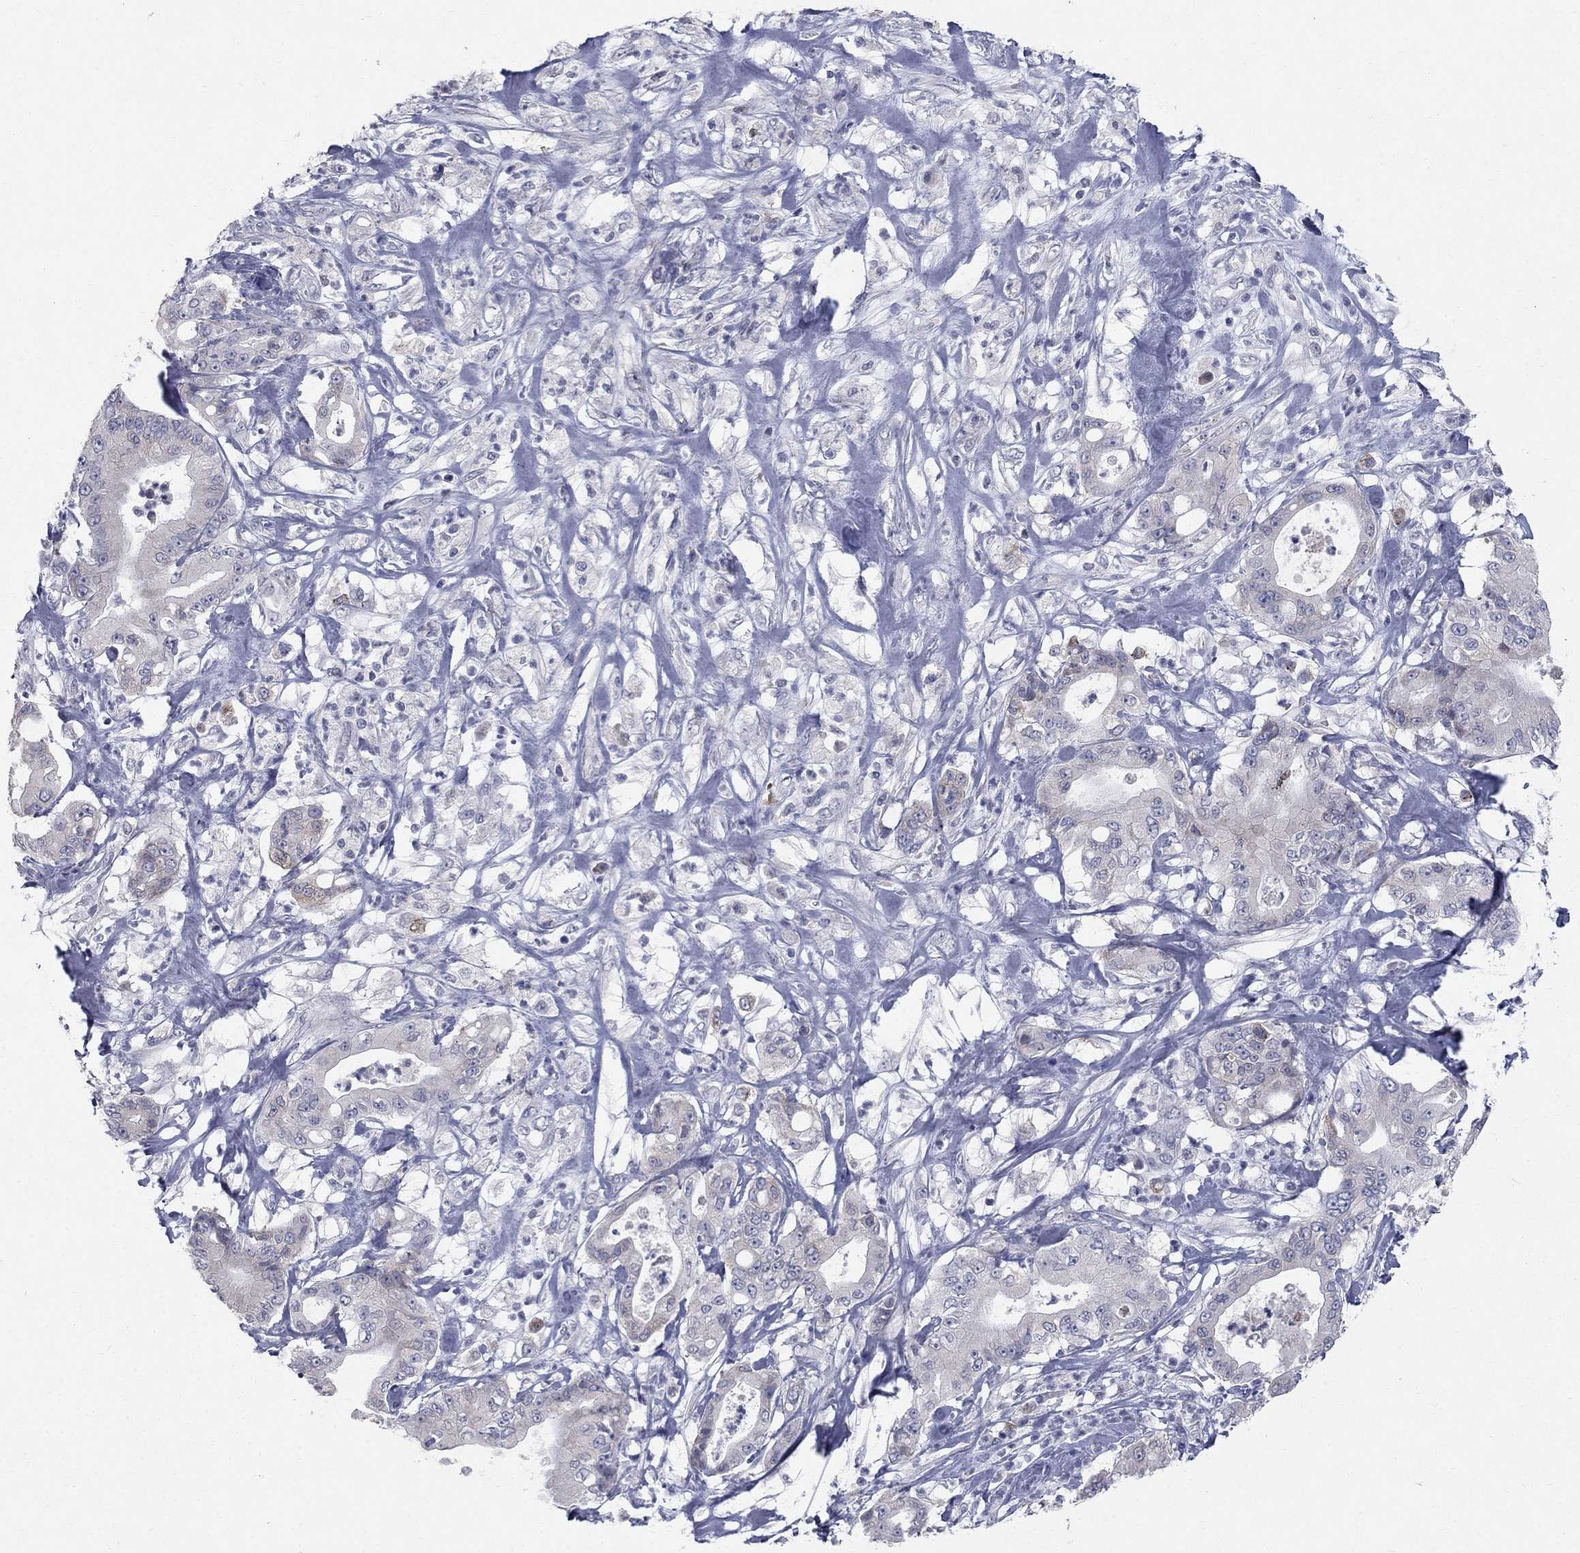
{"staining": {"intensity": "negative", "quantity": "none", "location": "none"}, "tissue": "pancreatic cancer", "cell_type": "Tumor cells", "image_type": "cancer", "snomed": [{"axis": "morphology", "description": "Adenocarcinoma, NOS"}, {"axis": "topography", "description": "Pancreas"}], "caption": "Tumor cells are negative for brown protein staining in pancreatic cancer (adenocarcinoma). (IHC, brightfield microscopy, high magnification).", "gene": "NTRK2", "patient": {"sex": "male", "age": 71}}